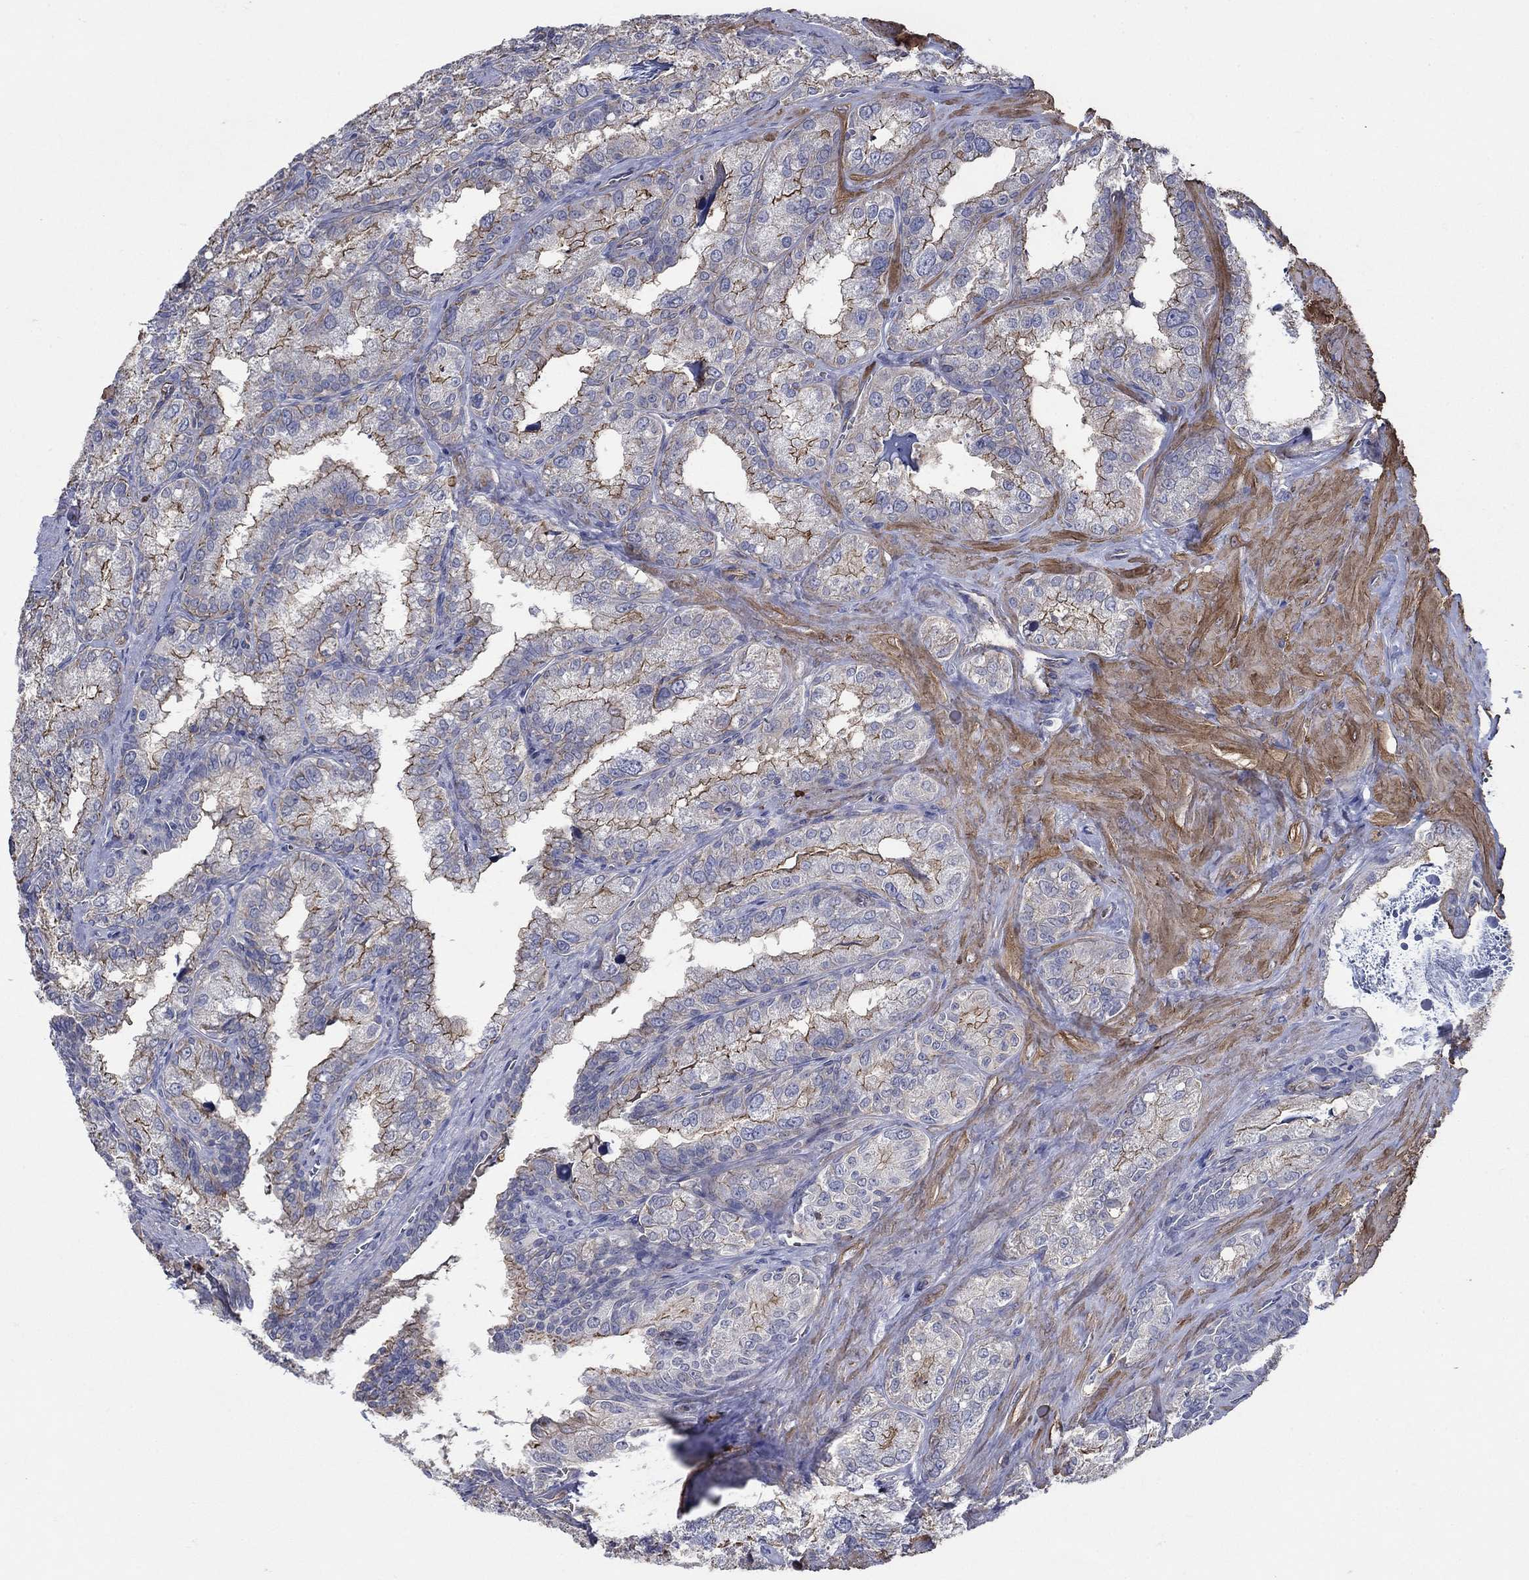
{"staining": {"intensity": "moderate", "quantity": ">75%", "location": "cytoplasmic/membranous"}, "tissue": "seminal vesicle", "cell_type": "Glandular cells", "image_type": "normal", "snomed": [{"axis": "morphology", "description": "Normal tissue, NOS"}, {"axis": "topography", "description": "Seminal veicle"}], "caption": "The histopathology image shows staining of normal seminal vesicle, revealing moderate cytoplasmic/membranous protein positivity (brown color) within glandular cells. Using DAB (3,3'-diaminobenzidine) (brown) and hematoxylin (blue) stains, captured at high magnification using brightfield microscopy.", "gene": "FLNC", "patient": {"sex": "male", "age": 57}}